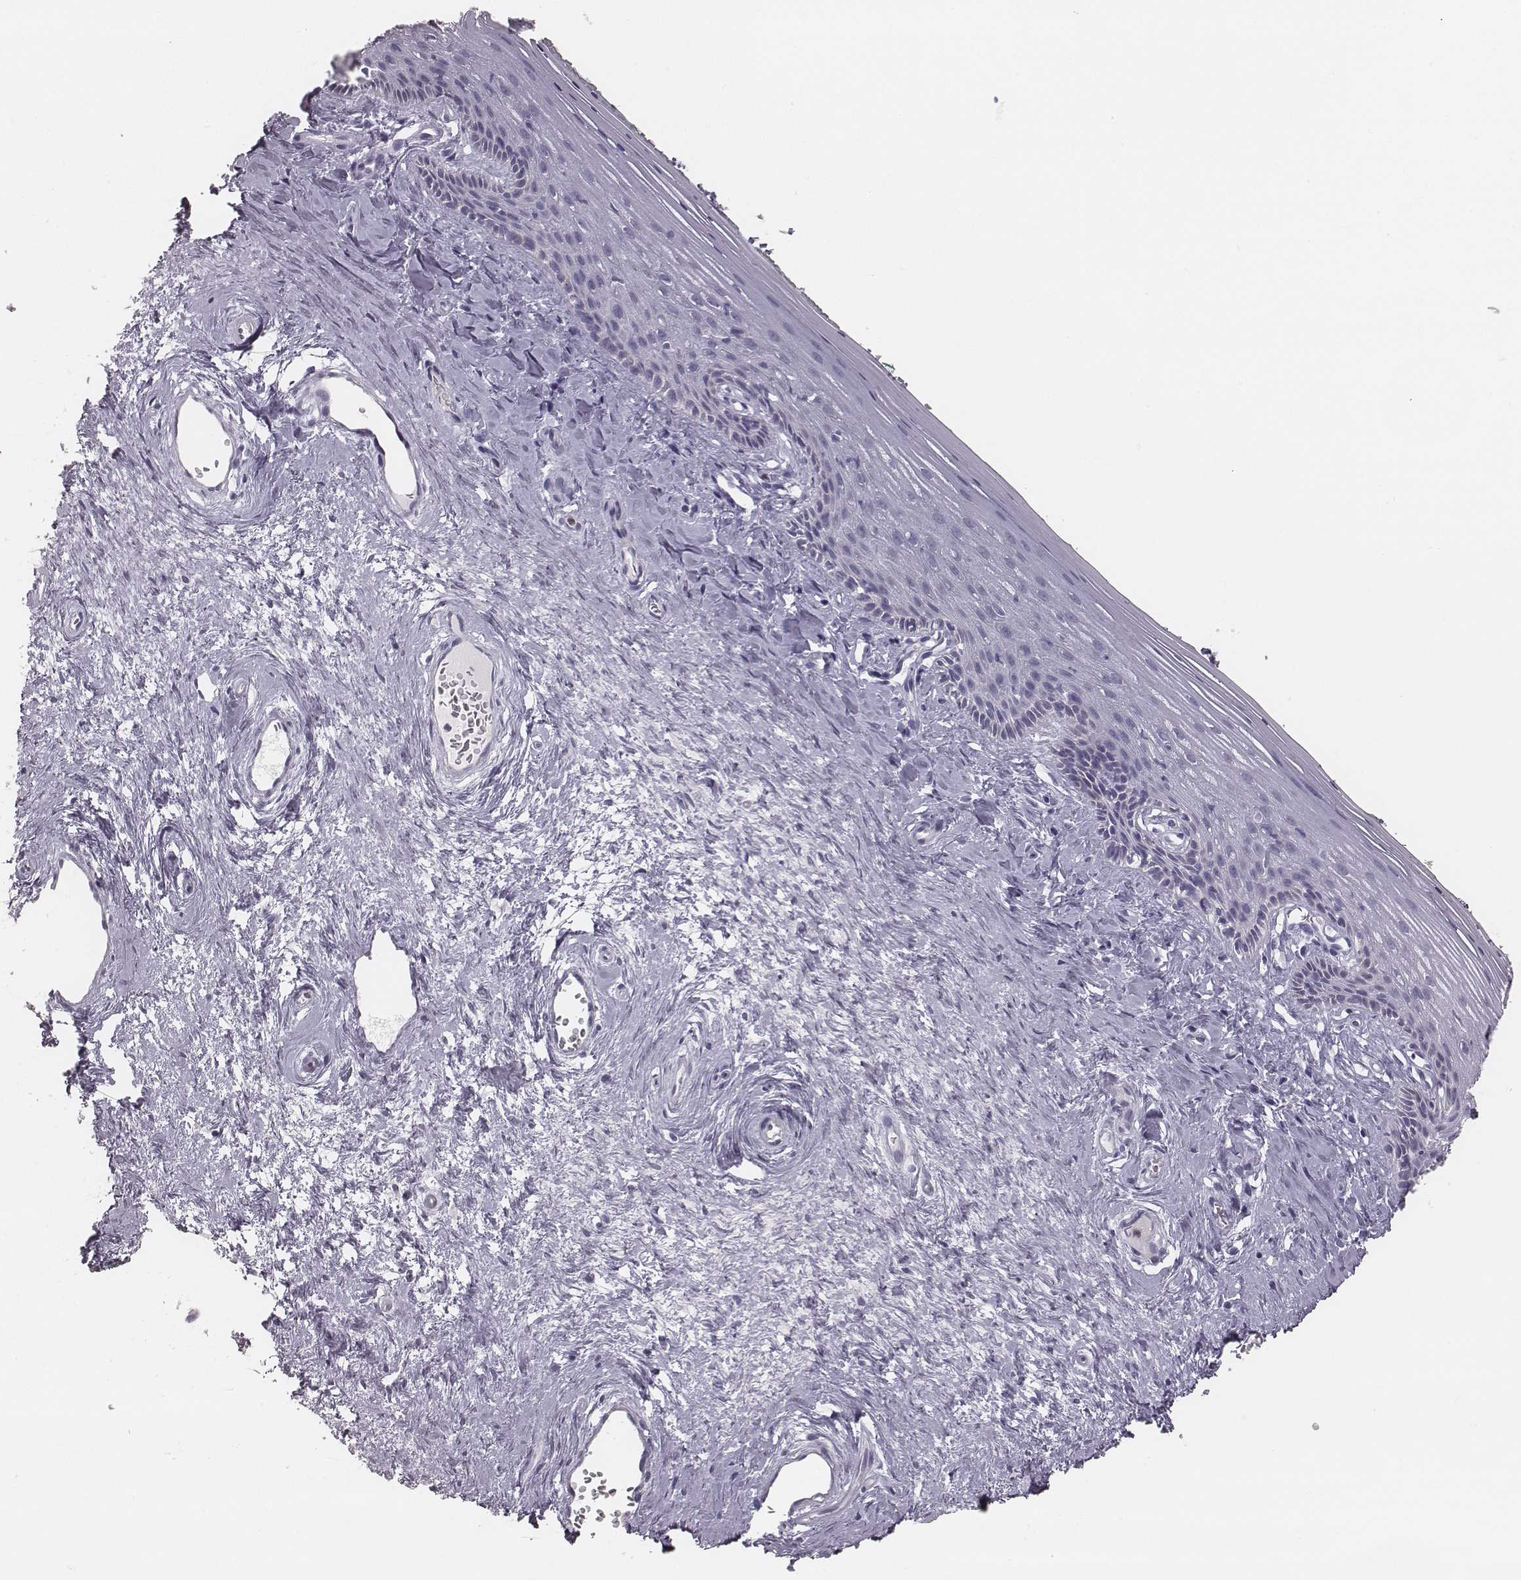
{"staining": {"intensity": "negative", "quantity": "none", "location": "none"}, "tissue": "vagina", "cell_type": "Squamous epithelial cells", "image_type": "normal", "snomed": [{"axis": "morphology", "description": "Normal tissue, NOS"}, {"axis": "topography", "description": "Vagina"}], "caption": "IHC of unremarkable human vagina shows no expression in squamous epithelial cells.", "gene": "KCNJ12", "patient": {"sex": "female", "age": 45}}